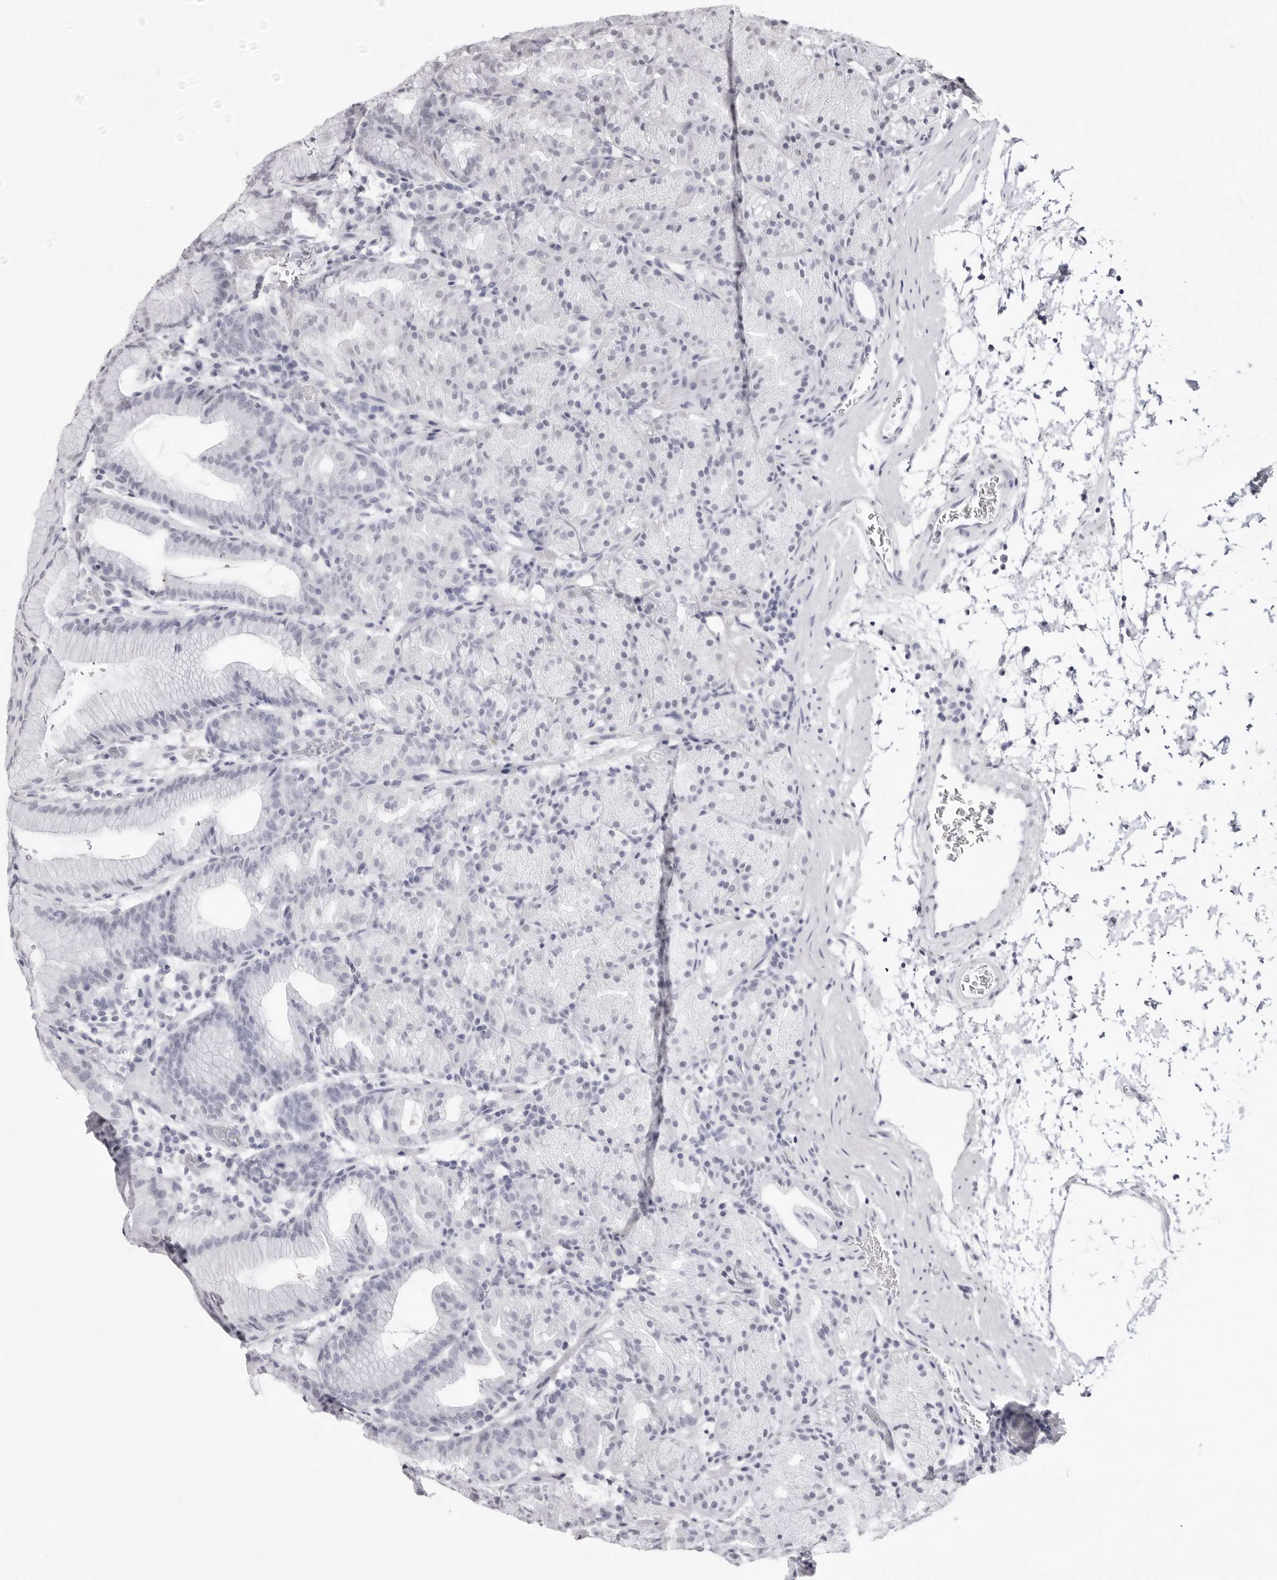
{"staining": {"intensity": "negative", "quantity": "none", "location": "none"}, "tissue": "stomach", "cell_type": "Glandular cells", "image_type": "normal", "snomed": [{"axis": "morphology", "description": "Normal tissue, NOS"}, {"axis": "topography", "description": "Stomach, upper"}], "caption": "IHC micrograph of benign stomach: human stomach stained with DAB (3,3'-diaminobenzidine) demonstrates no significant protein positivity in glandular cells.", "gene": "CST5", "patient": {"sex": "male", "age": 48}}